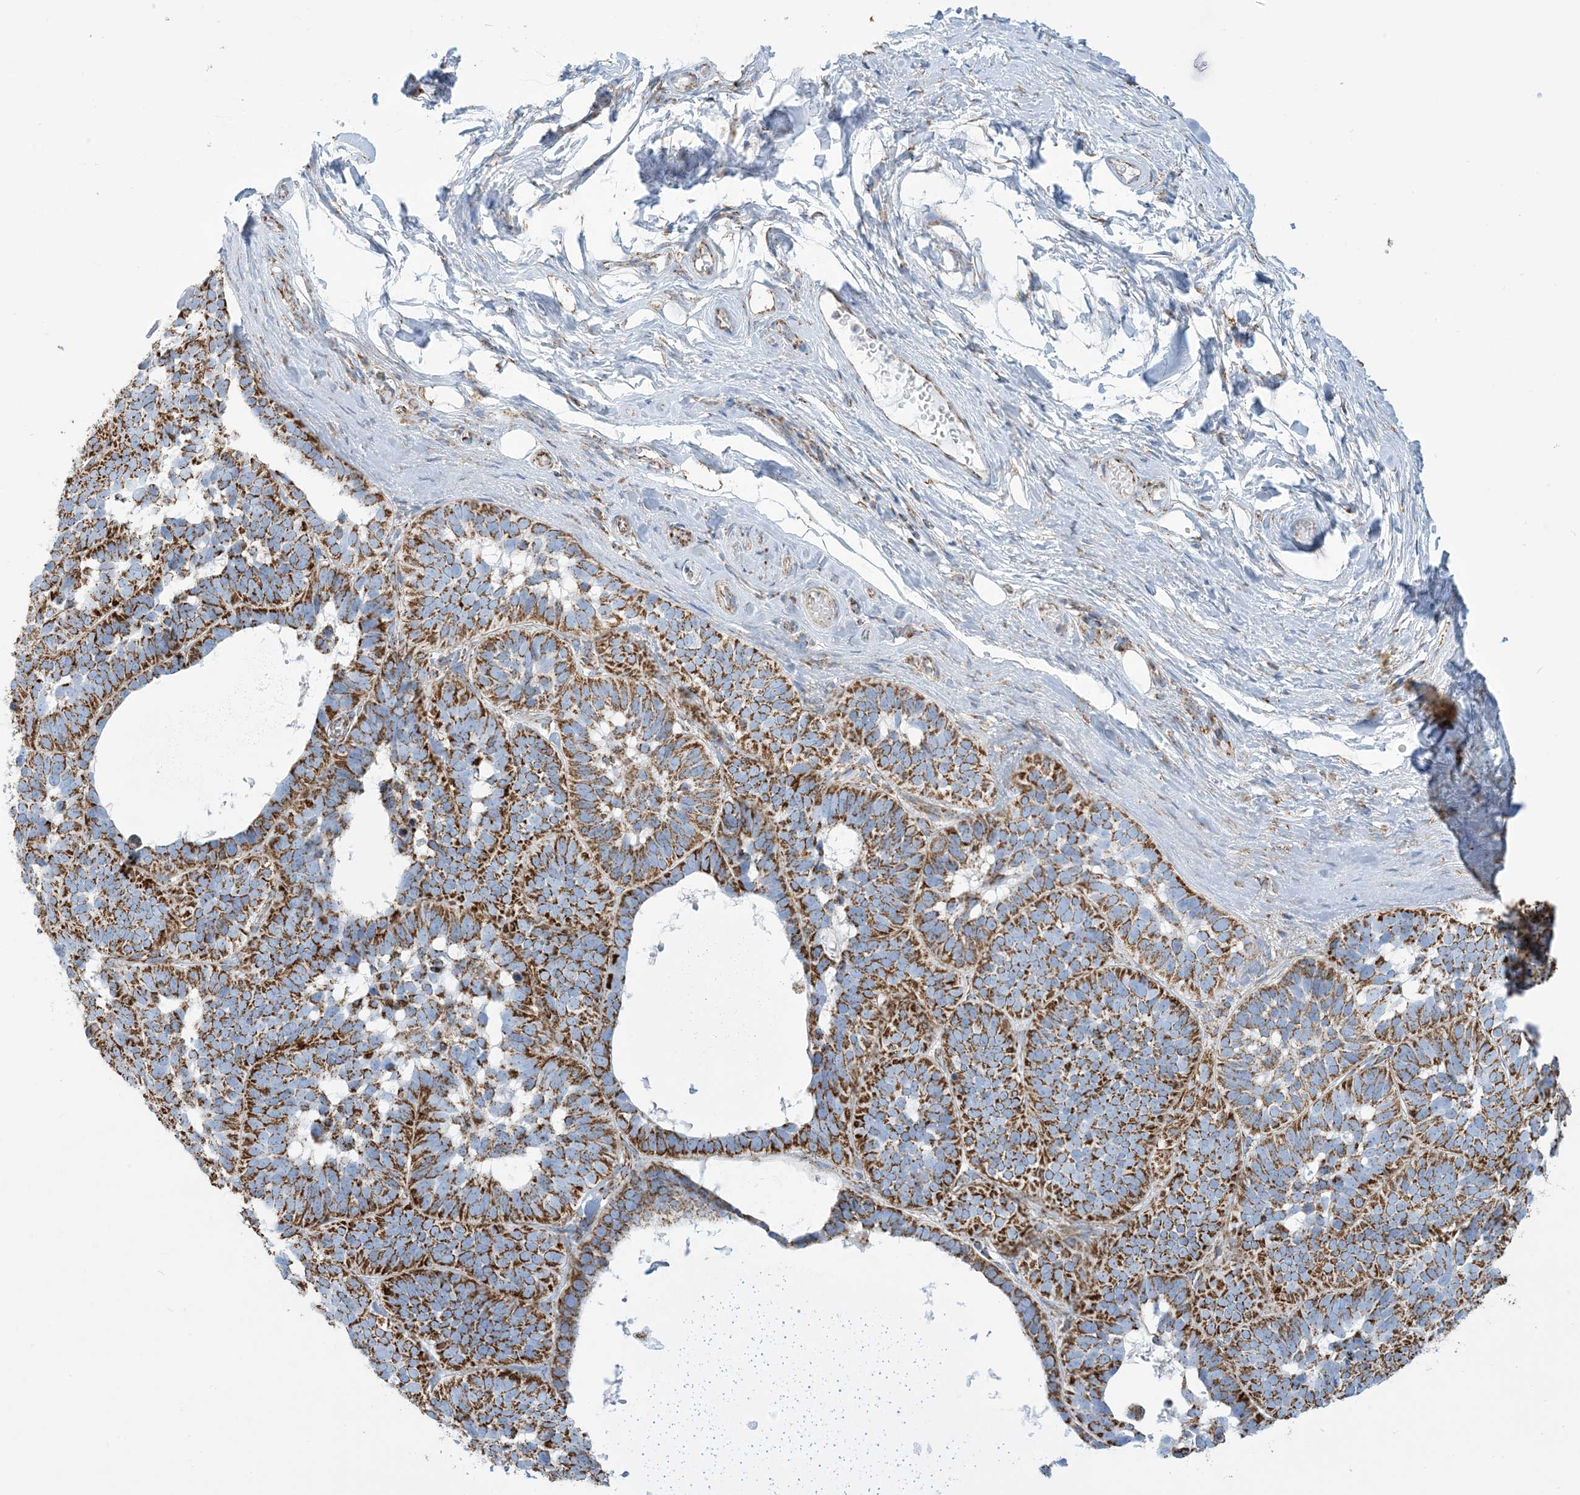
{"staining": {"intensity": "strong", "quantity": ">75%", "location": "cytoplasmic/membranous"}, "tissue": "skin cancer", "cell_type": "Tumor cells", "image_type": "cancer", "snomed": [{"axis": "morphology", "description": "Basal cell carcinoma"}, {"axis": "topography", "description": "Skin"}], "caption": "Immunohistochemistry of human skin cancer displays high levels of strong cytoplasmic/membranous staining in approximately >75% of tumor cells. (brown staining indicates protein expression, while blue staining denotes nuclei).", "gene": "SAMM50", "patient": {"sex": "male", "age": 62}}